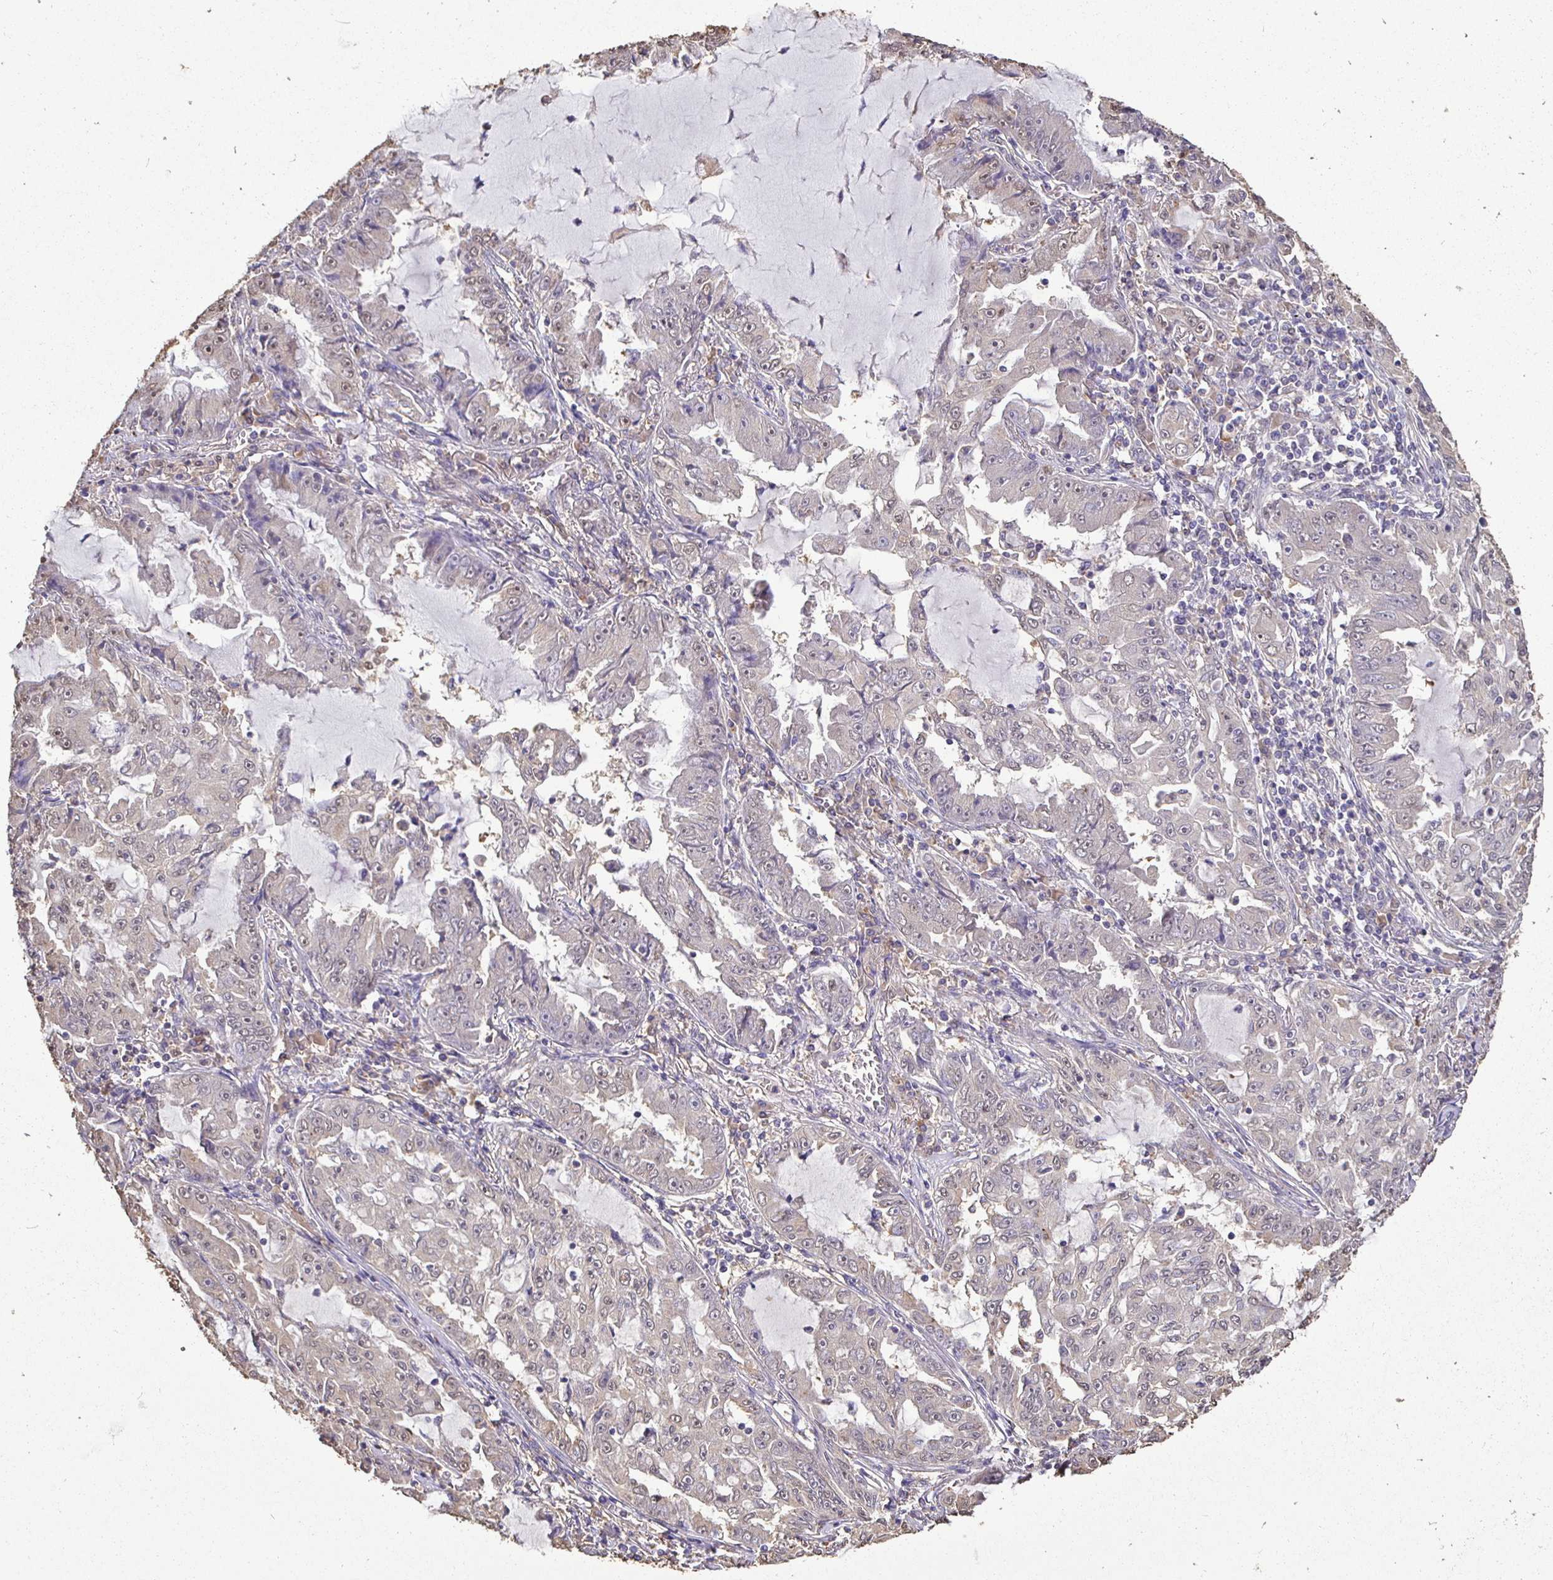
{"staining": {"intensity": "negative", "quantity": "none", "location": "none"}, "tissue": "lung cancer", "cell_type": "Tumor cells", "image_type": "cancer", "snomed": [{"axis": "morphology", "description": "Adenocarcinoma, NOS"}, {"axis": "topography", "description": "Lung"}], "caption": "A photomicrograph of lung cancer (adenocarcinoma) stained for a protein reveals no brown staining in tumor cells. (Brightfield microscopy of DAB (3,3'-diaminobenzidine) immunohistochemistry at high magnification).", "gene": "MAPK8IP3", "patient": {"sex": "female", "age": 52}}